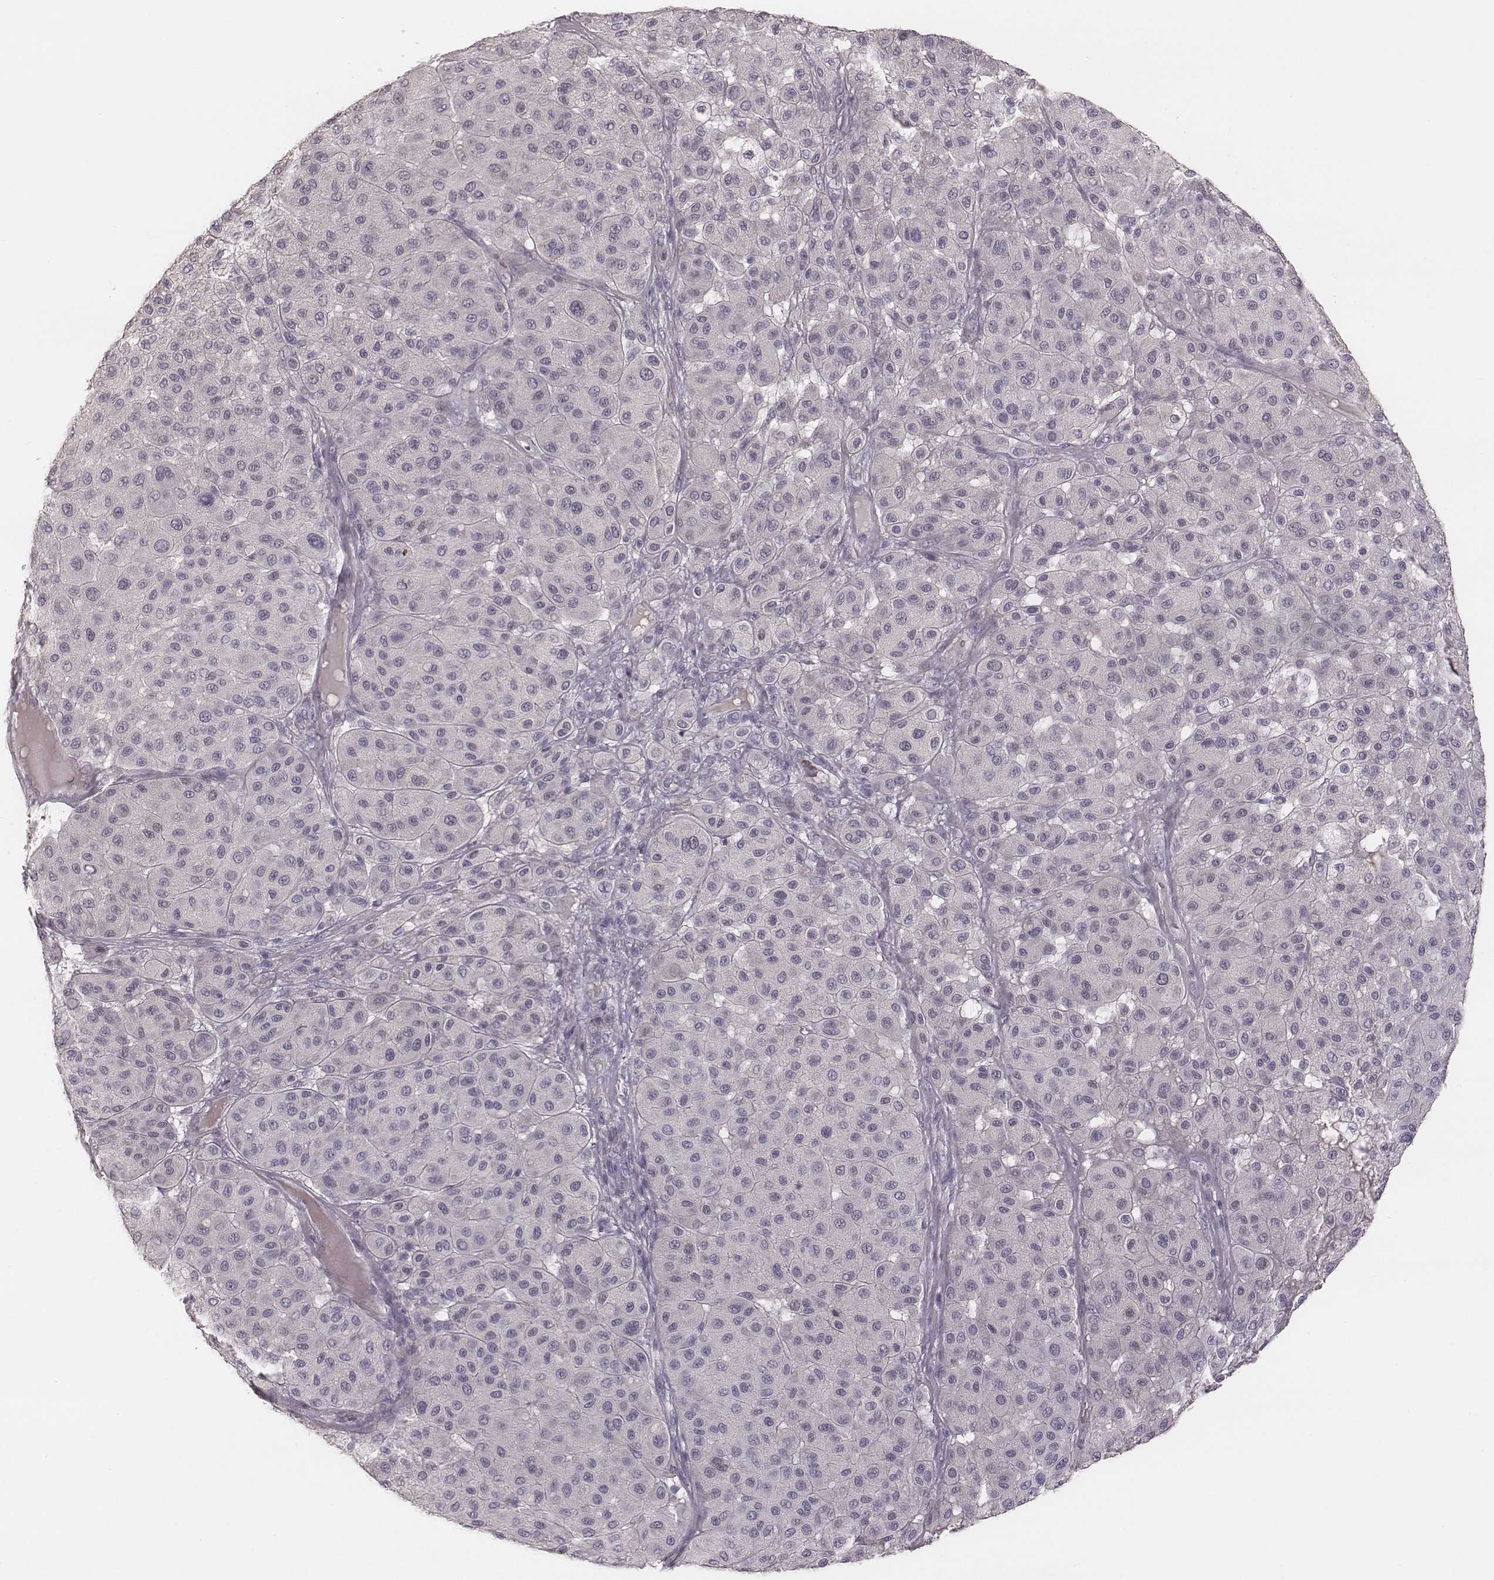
{"staining": {"intensity": "negative", "quantity": "none", "location": "none"}, "tissue": "melanoma", "cell_type": "Tumor cells", "image_type": "cancer", "snomed": [{"axis": "morphology", "description": "Malignant melanoma, Metastatic site"}, {"axis": "topography", "description": "Smooth muscle"}], "caption": "Immunohistochemistry (IHC) photomicrograph of neoplastic tissue: human malignant melanoma (metastatic site) stained with DAB shows no significant protein expression in tumor cells.", "gene": "SMIM24", "patient": {"sex": "male", "age": 41}}